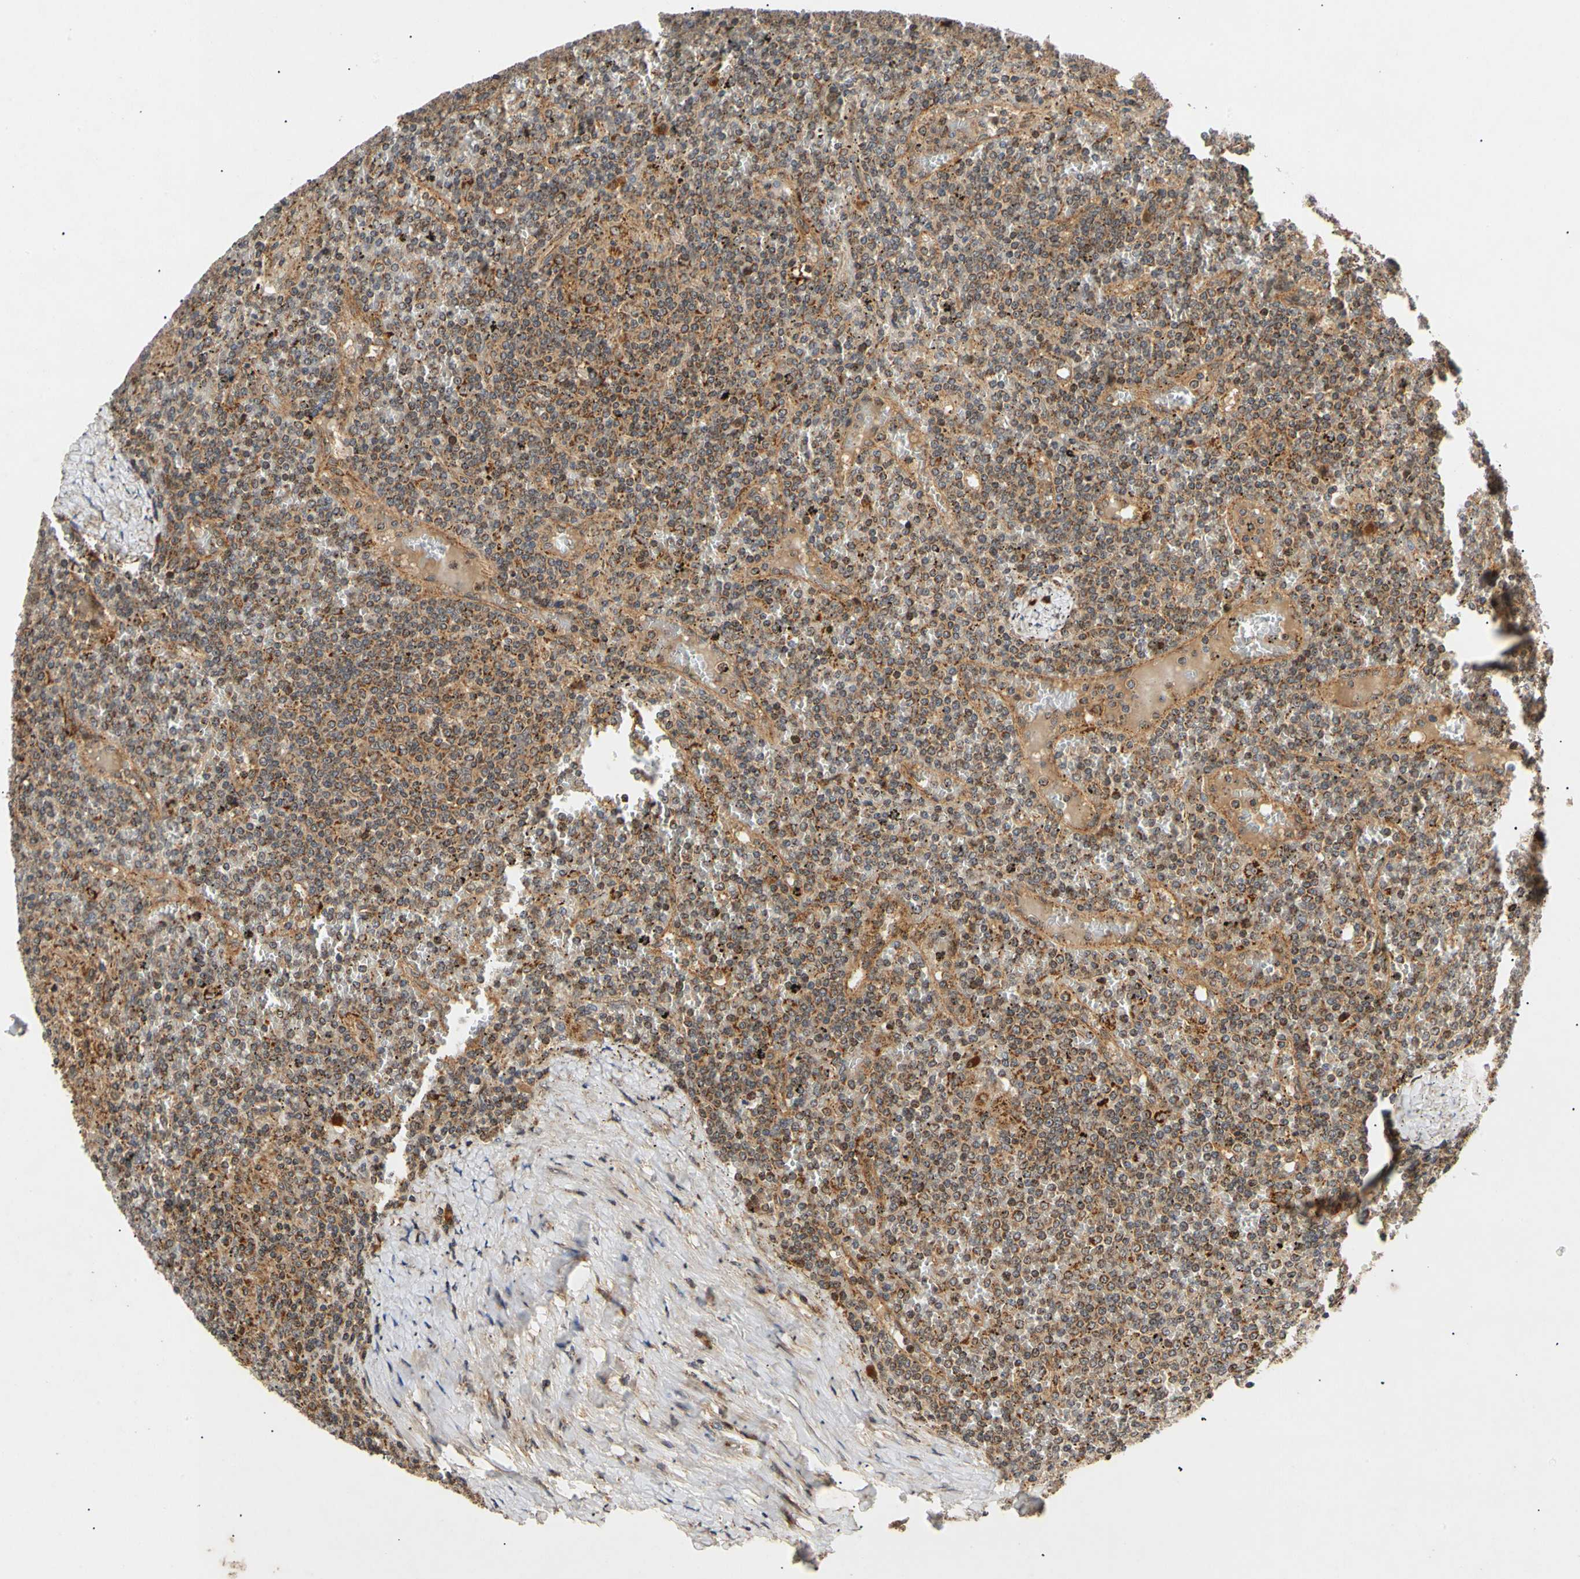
{"staining": {"intensity": "moderate", "quantity": "25%-75%", "location": "cytoplasmic/membranous"}, "tissue": "lymphoma", "cell_type": "Tumor cells", "image_type": "cancer", "snomed": [{"axis": "morphology", "description": "Malignant lymphoma, non-Hodgkin's type, Low grade"}, {"axis": "topography", "description": "Spleen"}], "caption": "Protein expression analysis of malignant lymphoma, non-Hodgkin's type (low-grade) displays moderate cytoplasmic/membranous expression in approximately 25%-75% of tumor cells.", "gene": "MRPS22", "patient": {"sex": "female", "age": 19}}